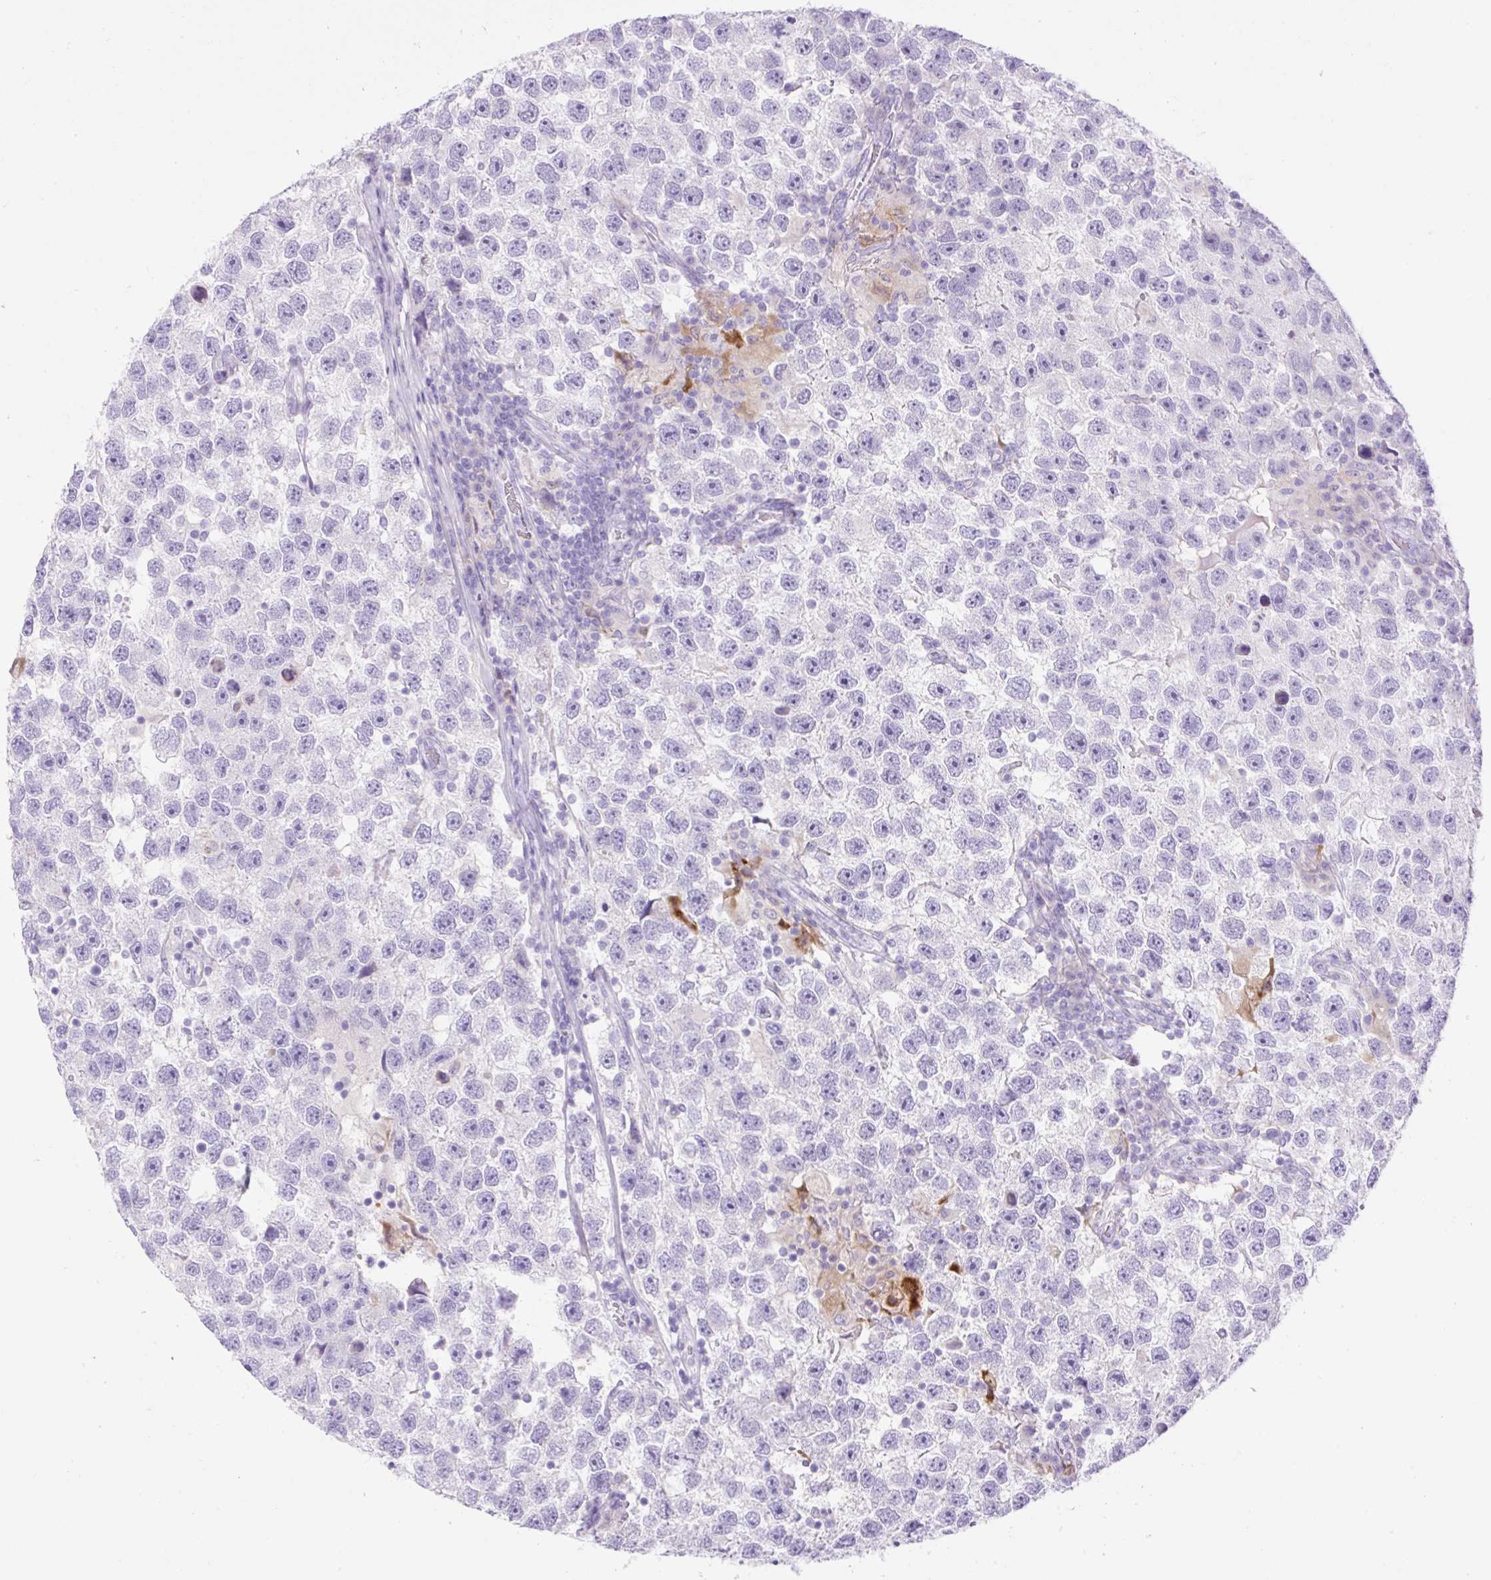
{"staining": {"intensity": "negative", "quantity": "none", "location": "none"}, "tissue": "testis cancer", "cell_type": "Tumor cells", "image_type": "cancer", "snomed": [{"axis": "morphology", "description": "Seminoma, NOS"}, {"axis": "topography", "description": "Testis"}], "caption": "This is an IHC histopathology image of testis cancer. There is no expression in tumor cells.", "gene": "SLC25A40", "patient": {"sex": "male", "age": 26}}